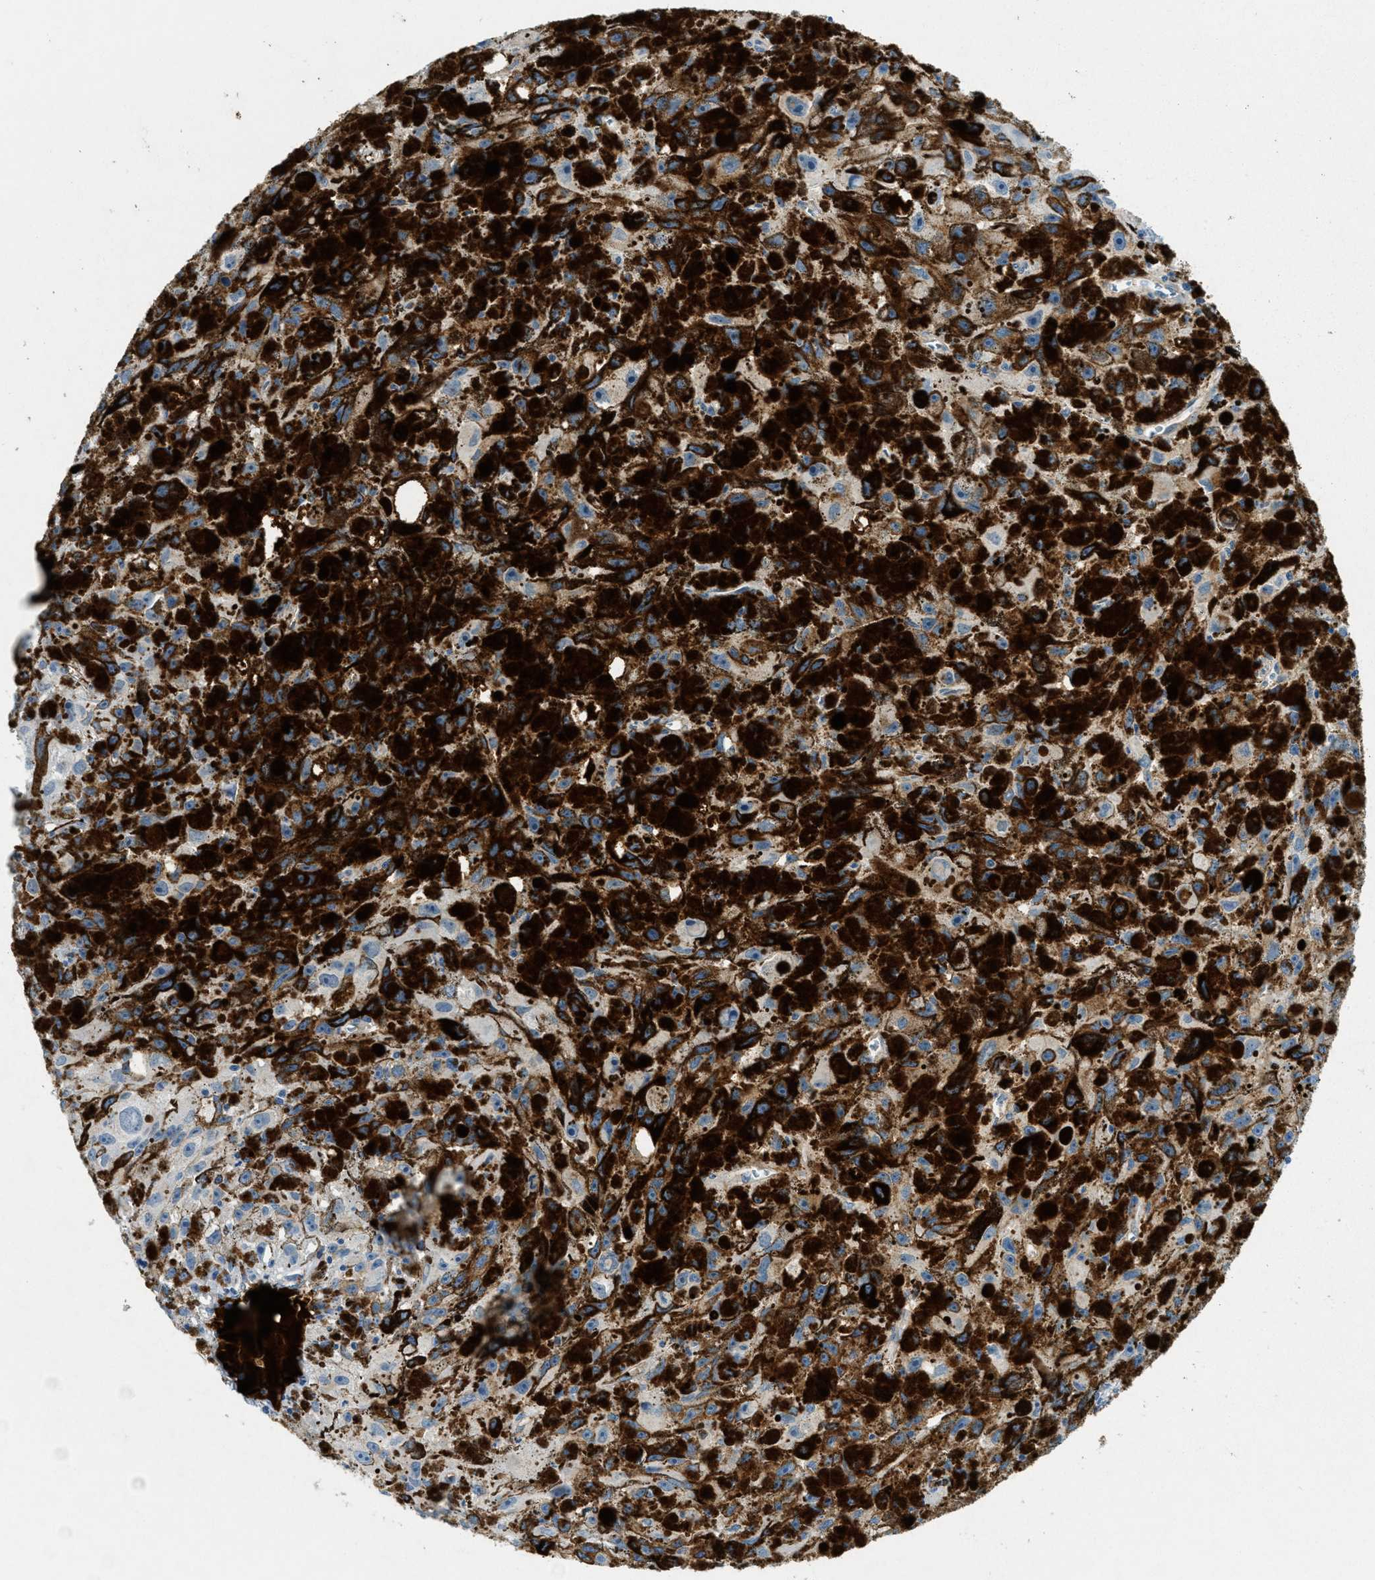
{"staining": {"intensity": "negative", "quantity": "none", "location": "none"}, "tissue": "melanoma", "cell_type": "Tumor cells", "image_type": "cancer", "snomed": [{"axis": "morphology", "description": "Malignant melanoma, NOS"}, {"axis": "topography", "description": "Skin"}], "caption": "Immunohistochemical staining of melanoma displays no significant positivity in tumor cells. (Brightfield microscopy of DAB (3,3'-diaminobenzidine) immunohistochemistry (IHC) at high magnification).", "gene": "A2M", "patient": {"sex": "female", "age": 104}}